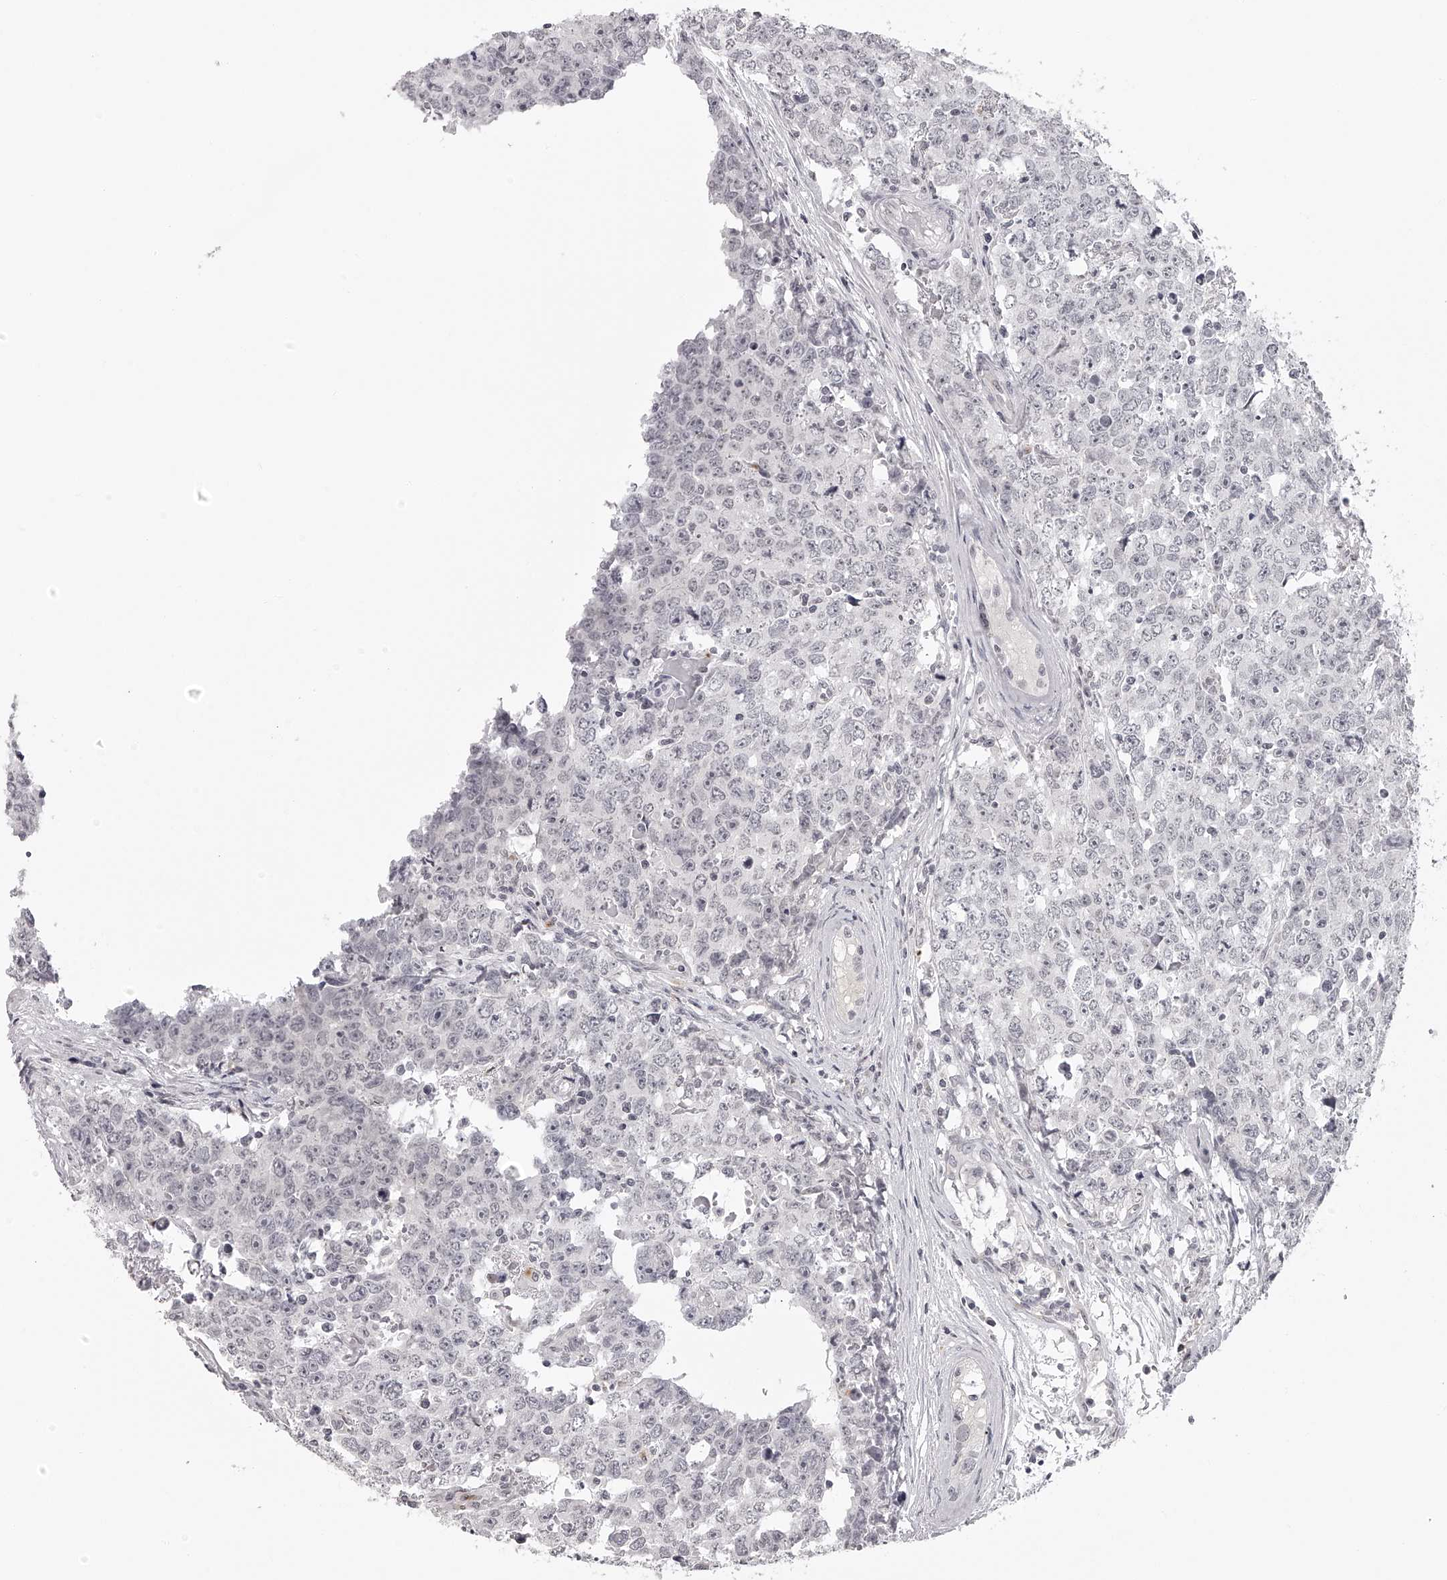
{"staining": {"intensity": "negative", "quantity": "none", "location": "none"}, "tissue": "testis cancer", "cell_type": "Tumor cells", "image_type": "cancer", "snomed": [{"axis": "morphology", "description": "Carcinoma, Embryonal, NOS"}, {"axis": "topography", "description": "Testis"}], "caption": "High magnification brightfield microscopy of testis embryonal carcinoma stained with DAB (brown) and counterstained with hematoxylin (blue): tumor cells show no significant positivity.", "gene": "RNF220", "patient": {"sex": "male", "age": 28}}